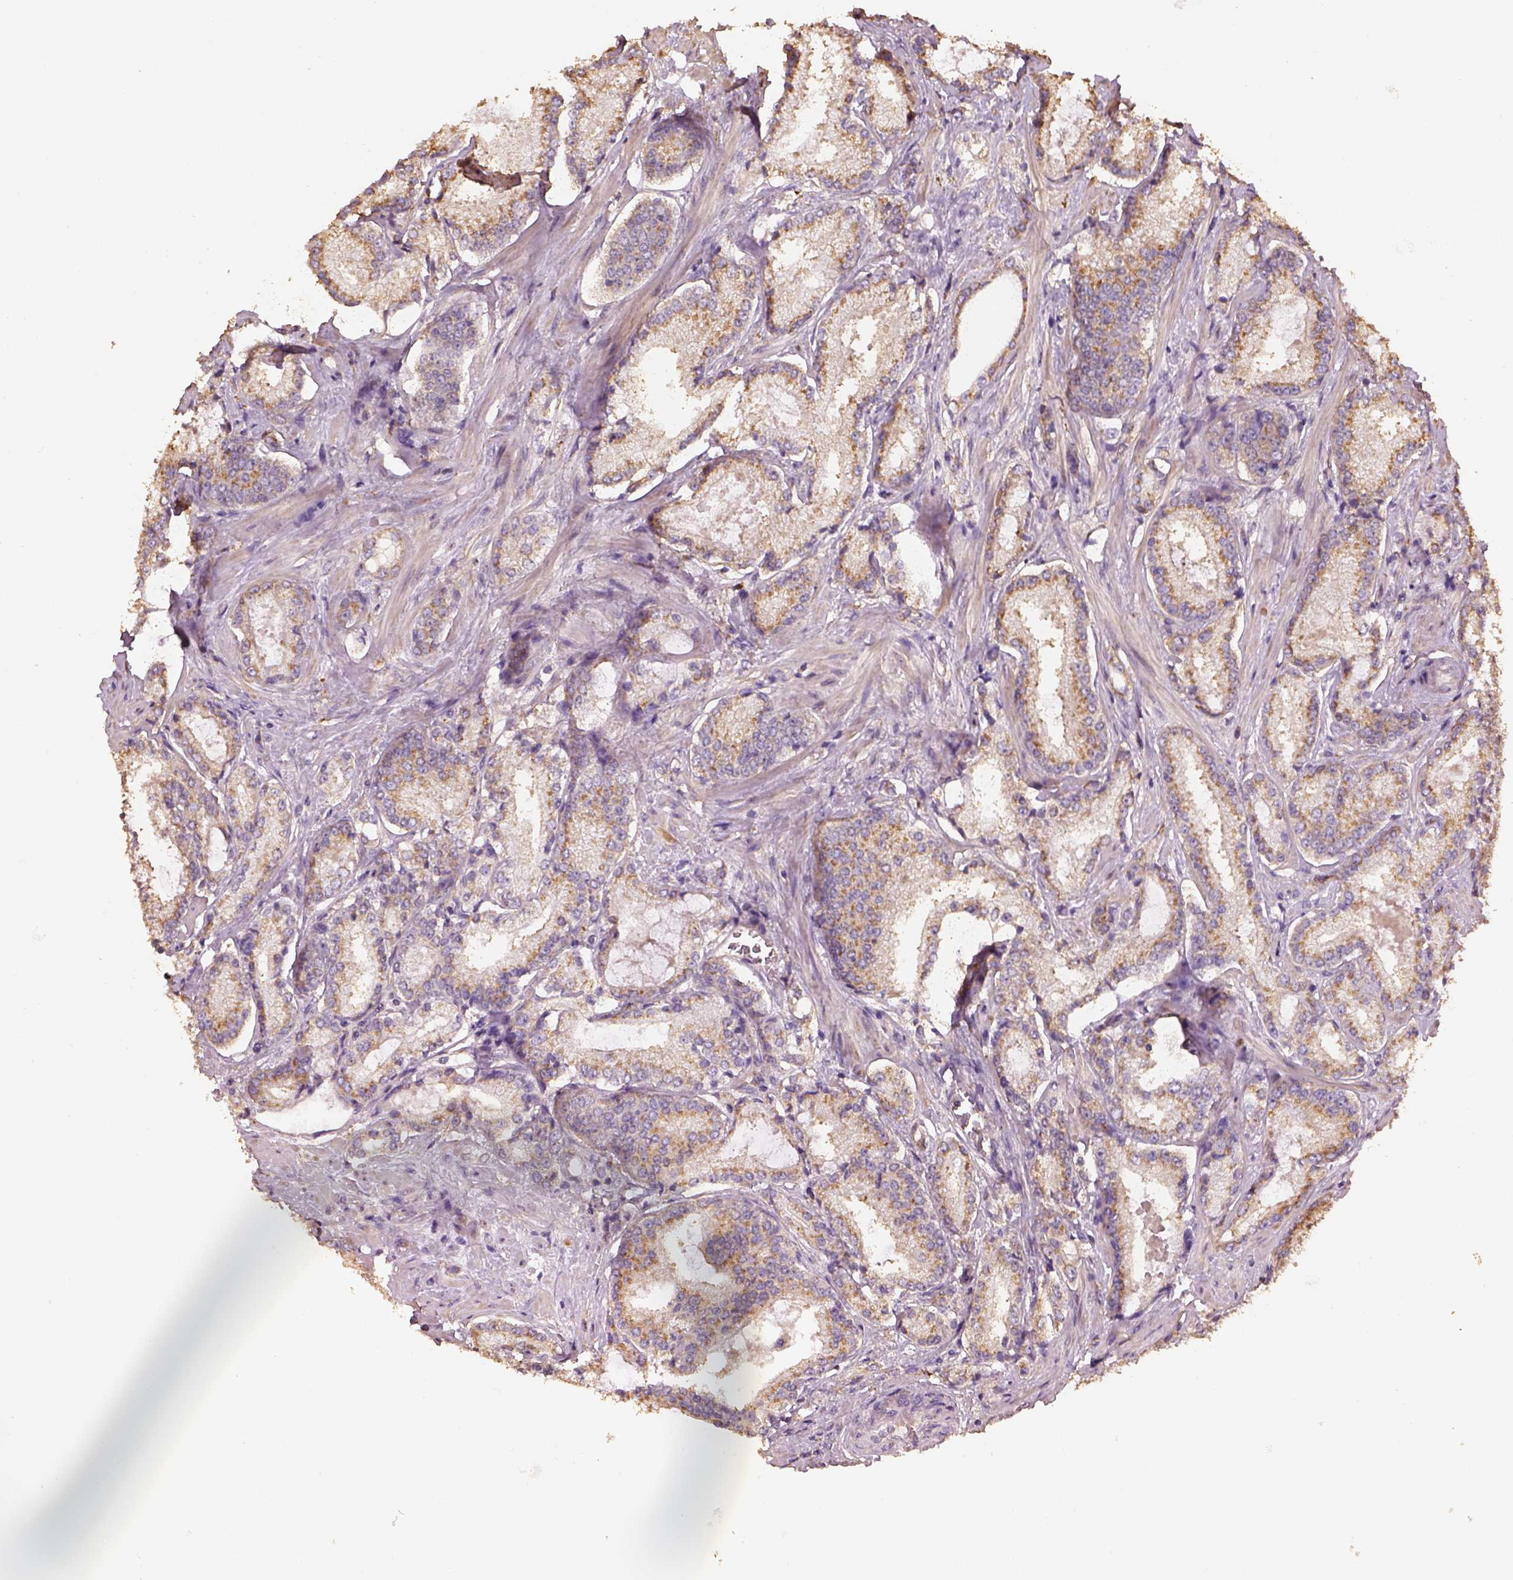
{"staining": {"intensity": "moderate", "quantity": ">75%", "location": "cytoplasmic/membranous"}, "tissue": "prostate cancer", "cell_type": "Tumor cells", "image_type": "cancer", "snomed": [{"axis": "morphology", "description": "Adenocarcinoma, Low grade"}, {"axis": "topography", "description": "Prostate"}], "caption": "IHC of adenocarcinoma (low-grade) (prostate) shows medium levels of moderate cytoplasmic/membranous expression in about >75% of tumor cells.", "gene": "AP1B1", "patient": {"sex": "male", "age": 56}}